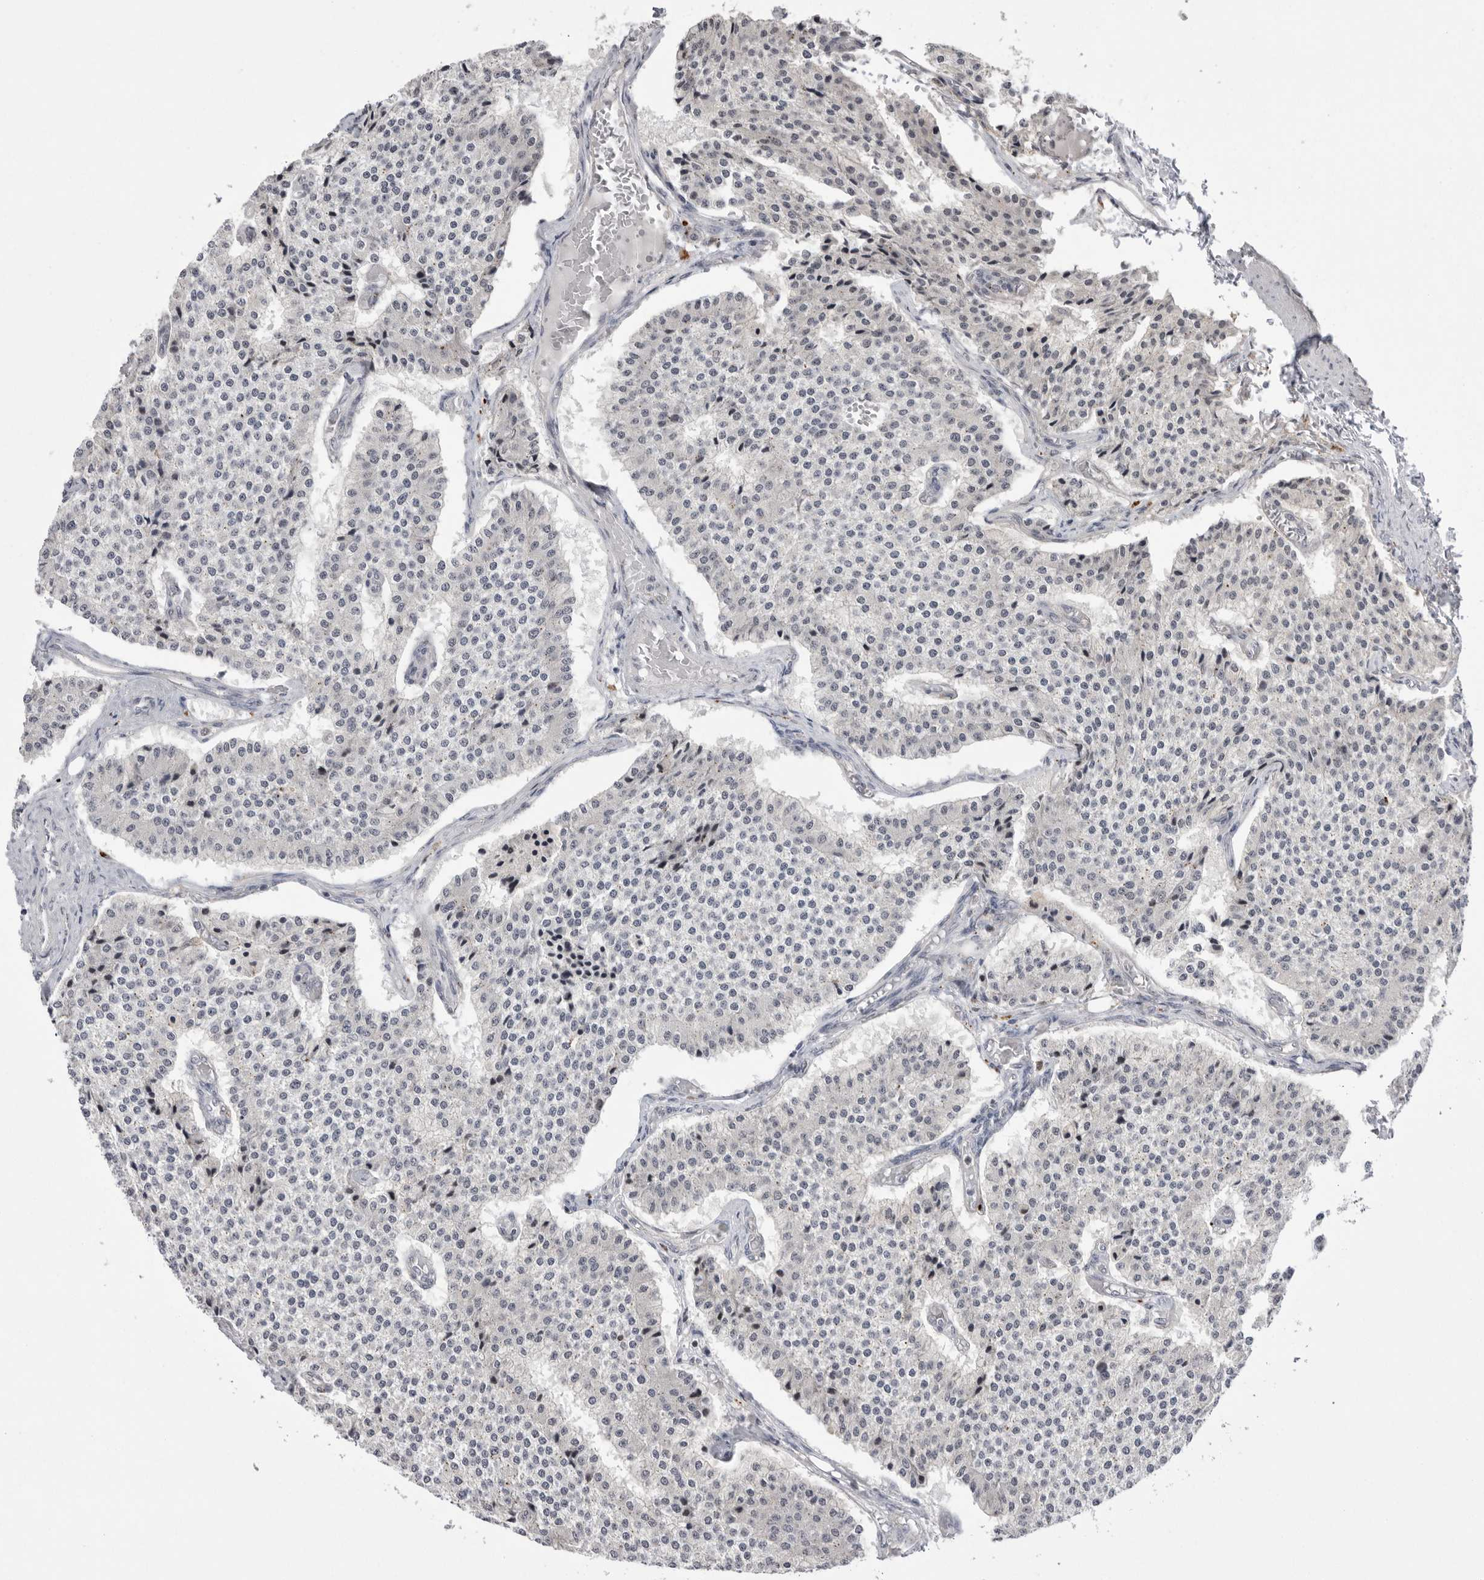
{"staining": {"intensity": "negative", "quantity": "none", "location": "none"}, "tissue": "carcinoid", "cell_type": "Tumor cells", "image_type": "cancer", "snomed": [{"axis": "morphology", "description": "Carcinoid, malignant, NOS"}, {"axis": "topography", "description": "Colon"}], "caption": "Tumor cells are negative for protein expression in human carcinoid.", "gene": "BCLAF3", "patient": {"sex": "female", "age": 52}}